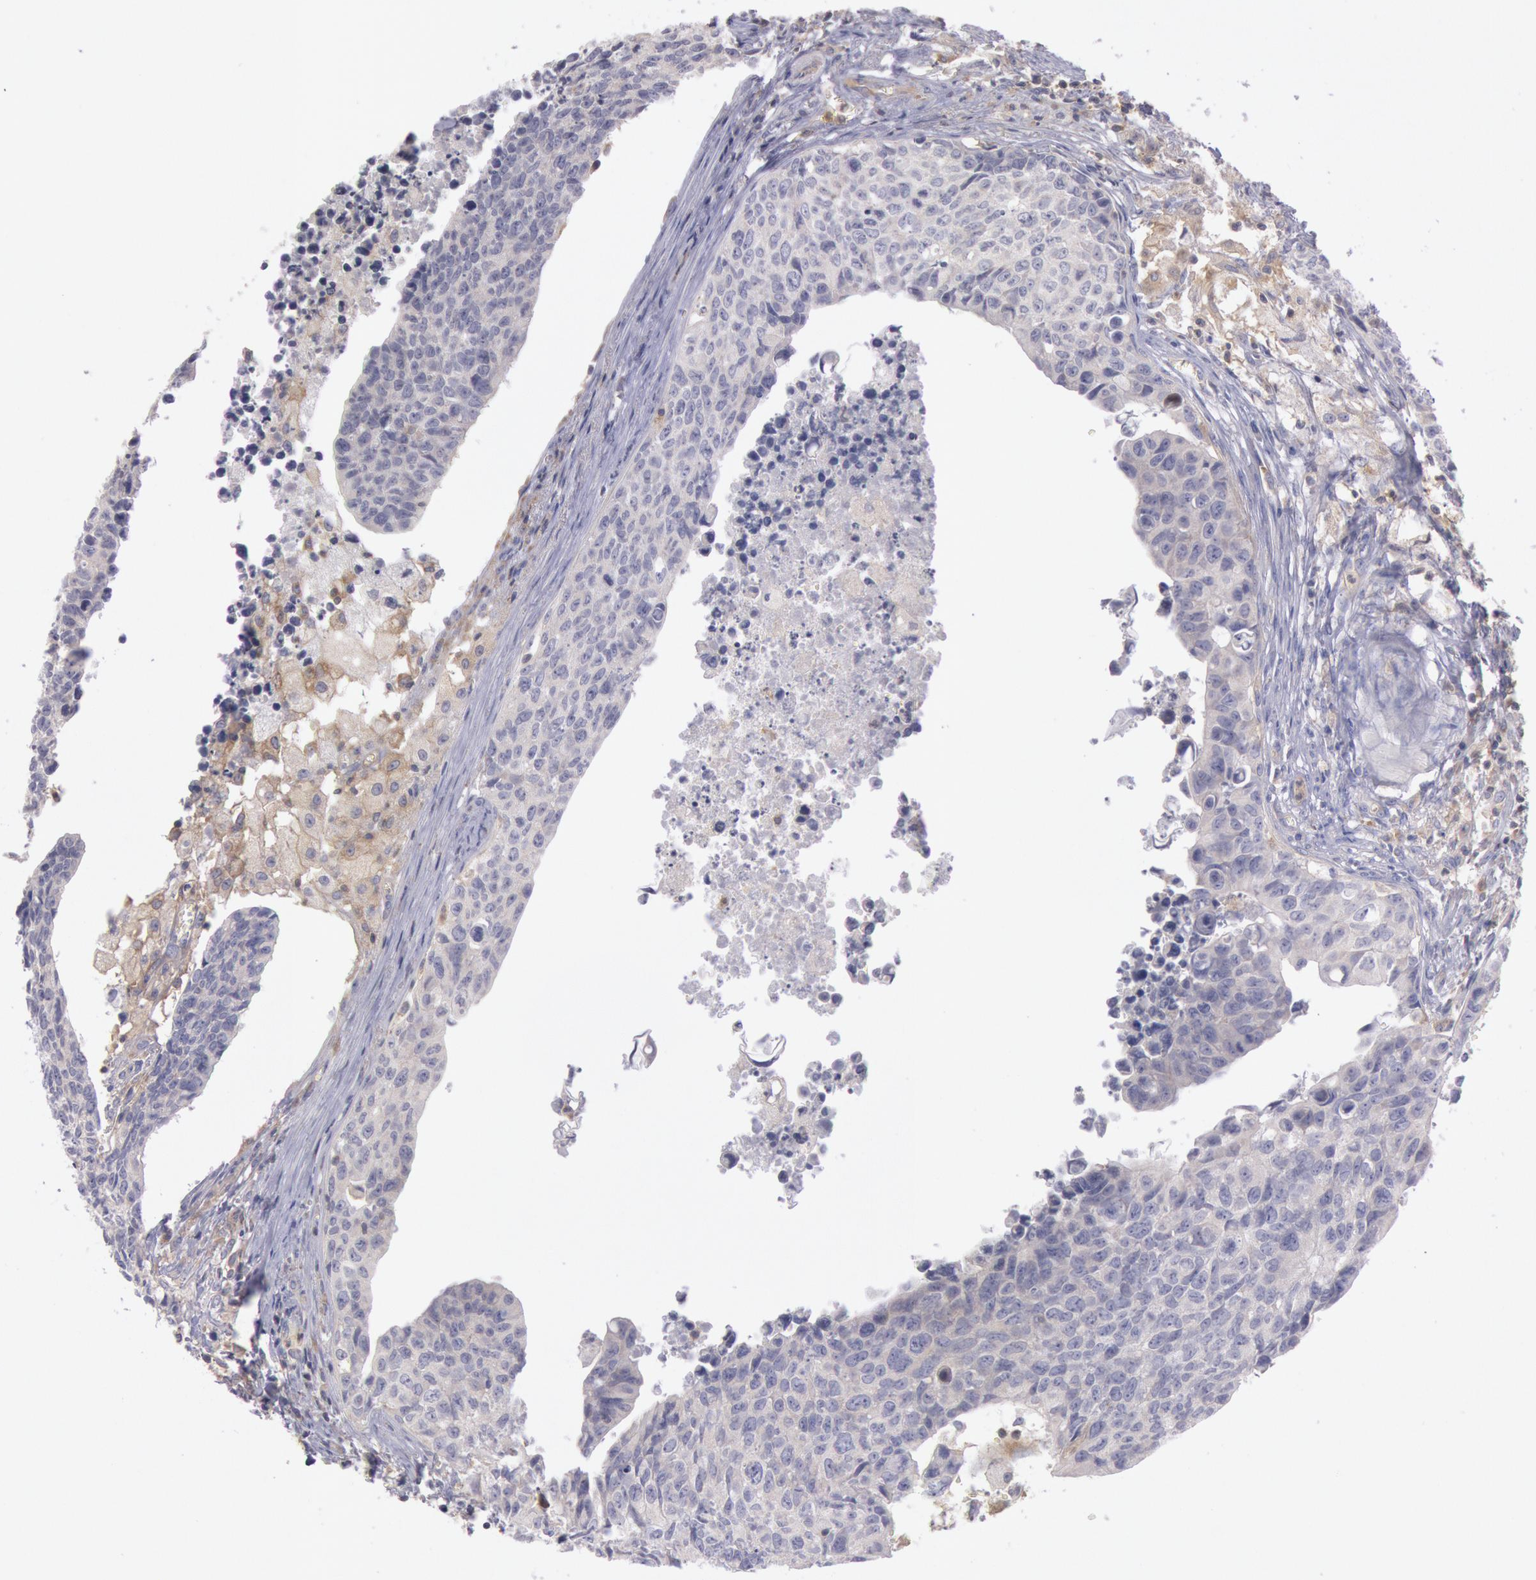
{"staining": {"intensity": "negative", "quantity": "none", "location": "none"}, "tissue": "urothelial cancer", "cell_type": "Tumor cells", "image_type": "cancer", "snomed": [{"axis": "morphology", "description": "Urothelial carcinoma, High grade"}, {"axis": "topography", "description": "Urinary bladder"}], "caption": "Tumor cells are negative for brown protein staining in urothelial cancer.", "gene": "PIK3R1", "patient": {"sex": "male", "age": 81}}